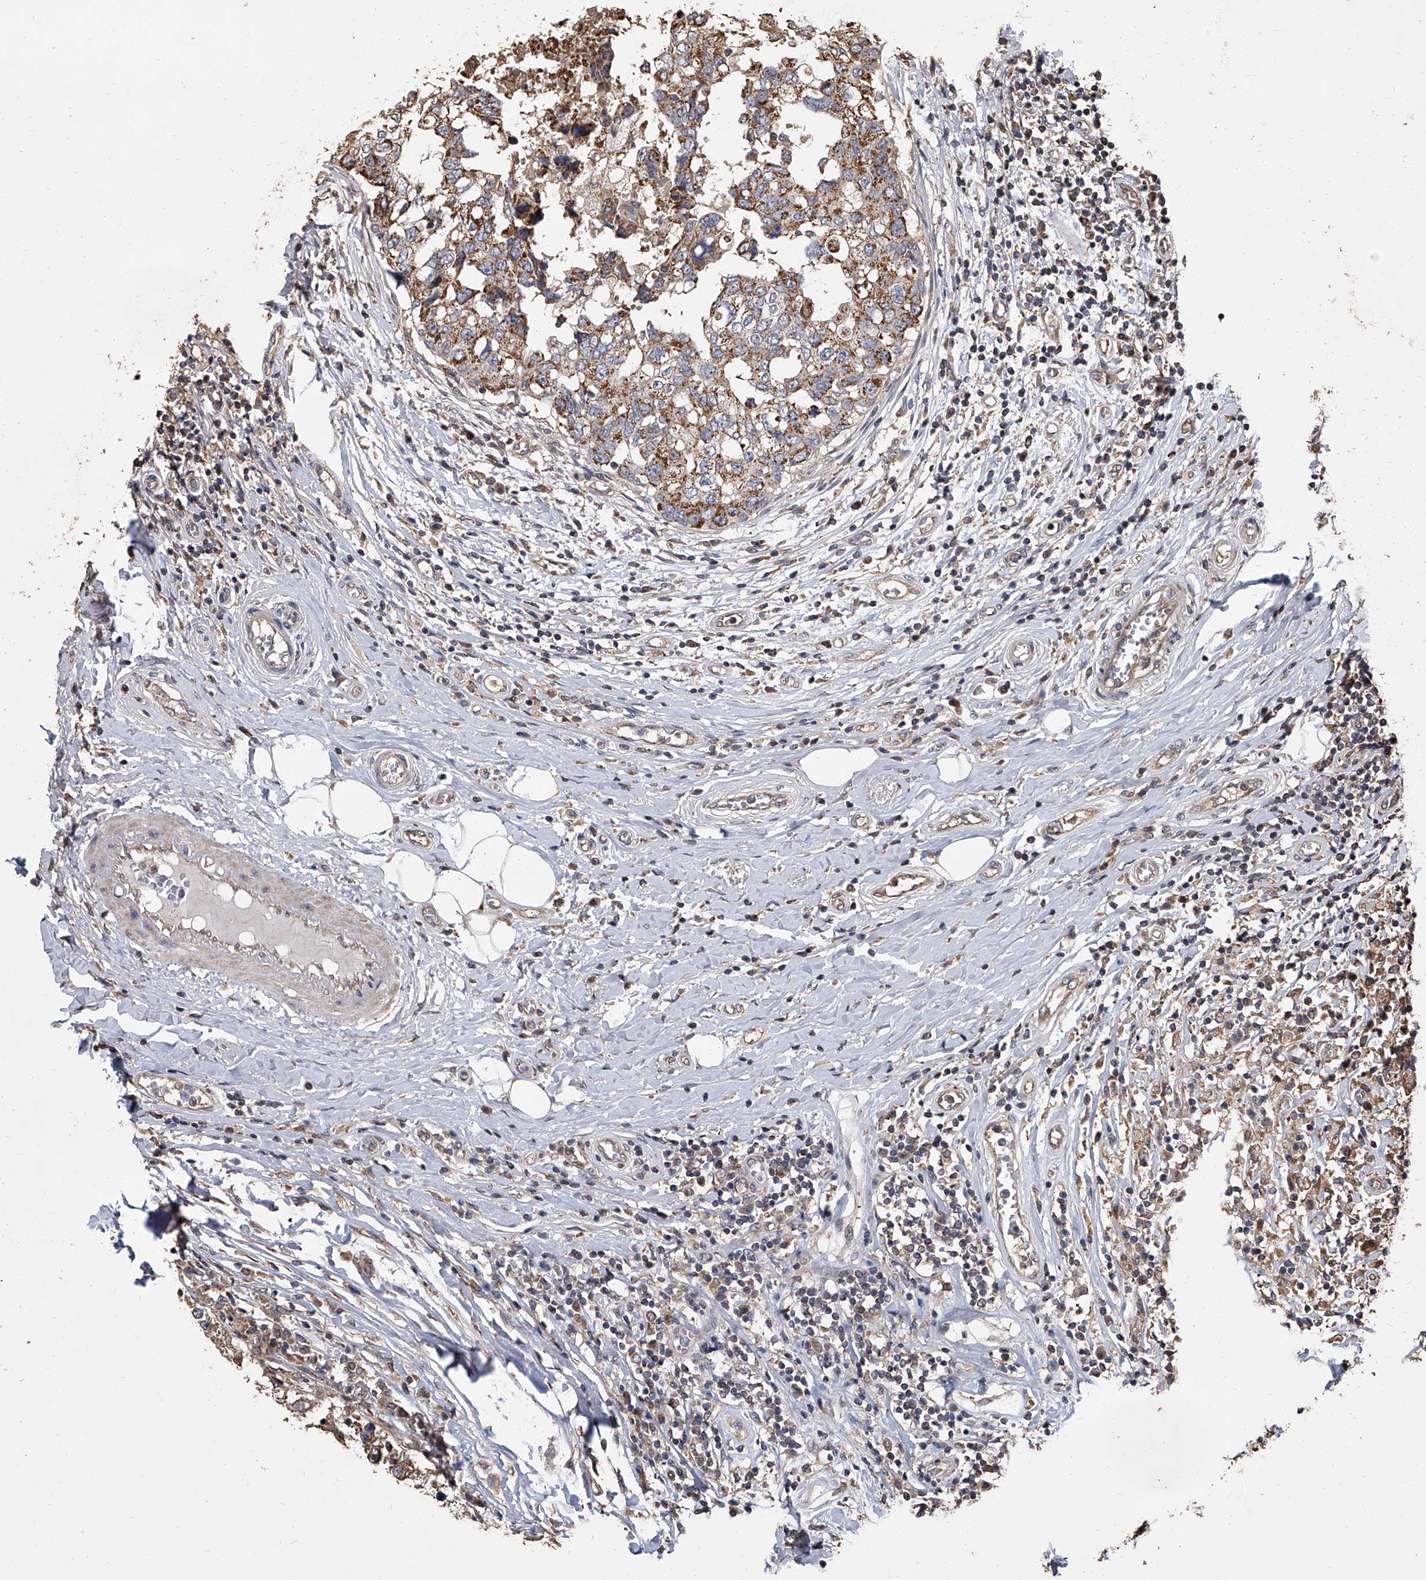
{"staining": {"intensity": "moderate", "quantity": ">75%", "location": "cytoplasmic/membranous"}, "tissue": "breast cancer", "cell_type": "Tumor cells", "image_type": "cancer", "snomed": [{"axis": "morphology", "description": "Duct carcinoma"}, {"axis": "topography", "description": "Breast"}], "caption": "Immunohistochemical staining of breast cancer reveals medium levels of moderate cytoplasmic/membranous protein staining in about >75% of tumor cells.", "gene": "LTV1", "patient": {"sex": "female", "age": 27}}